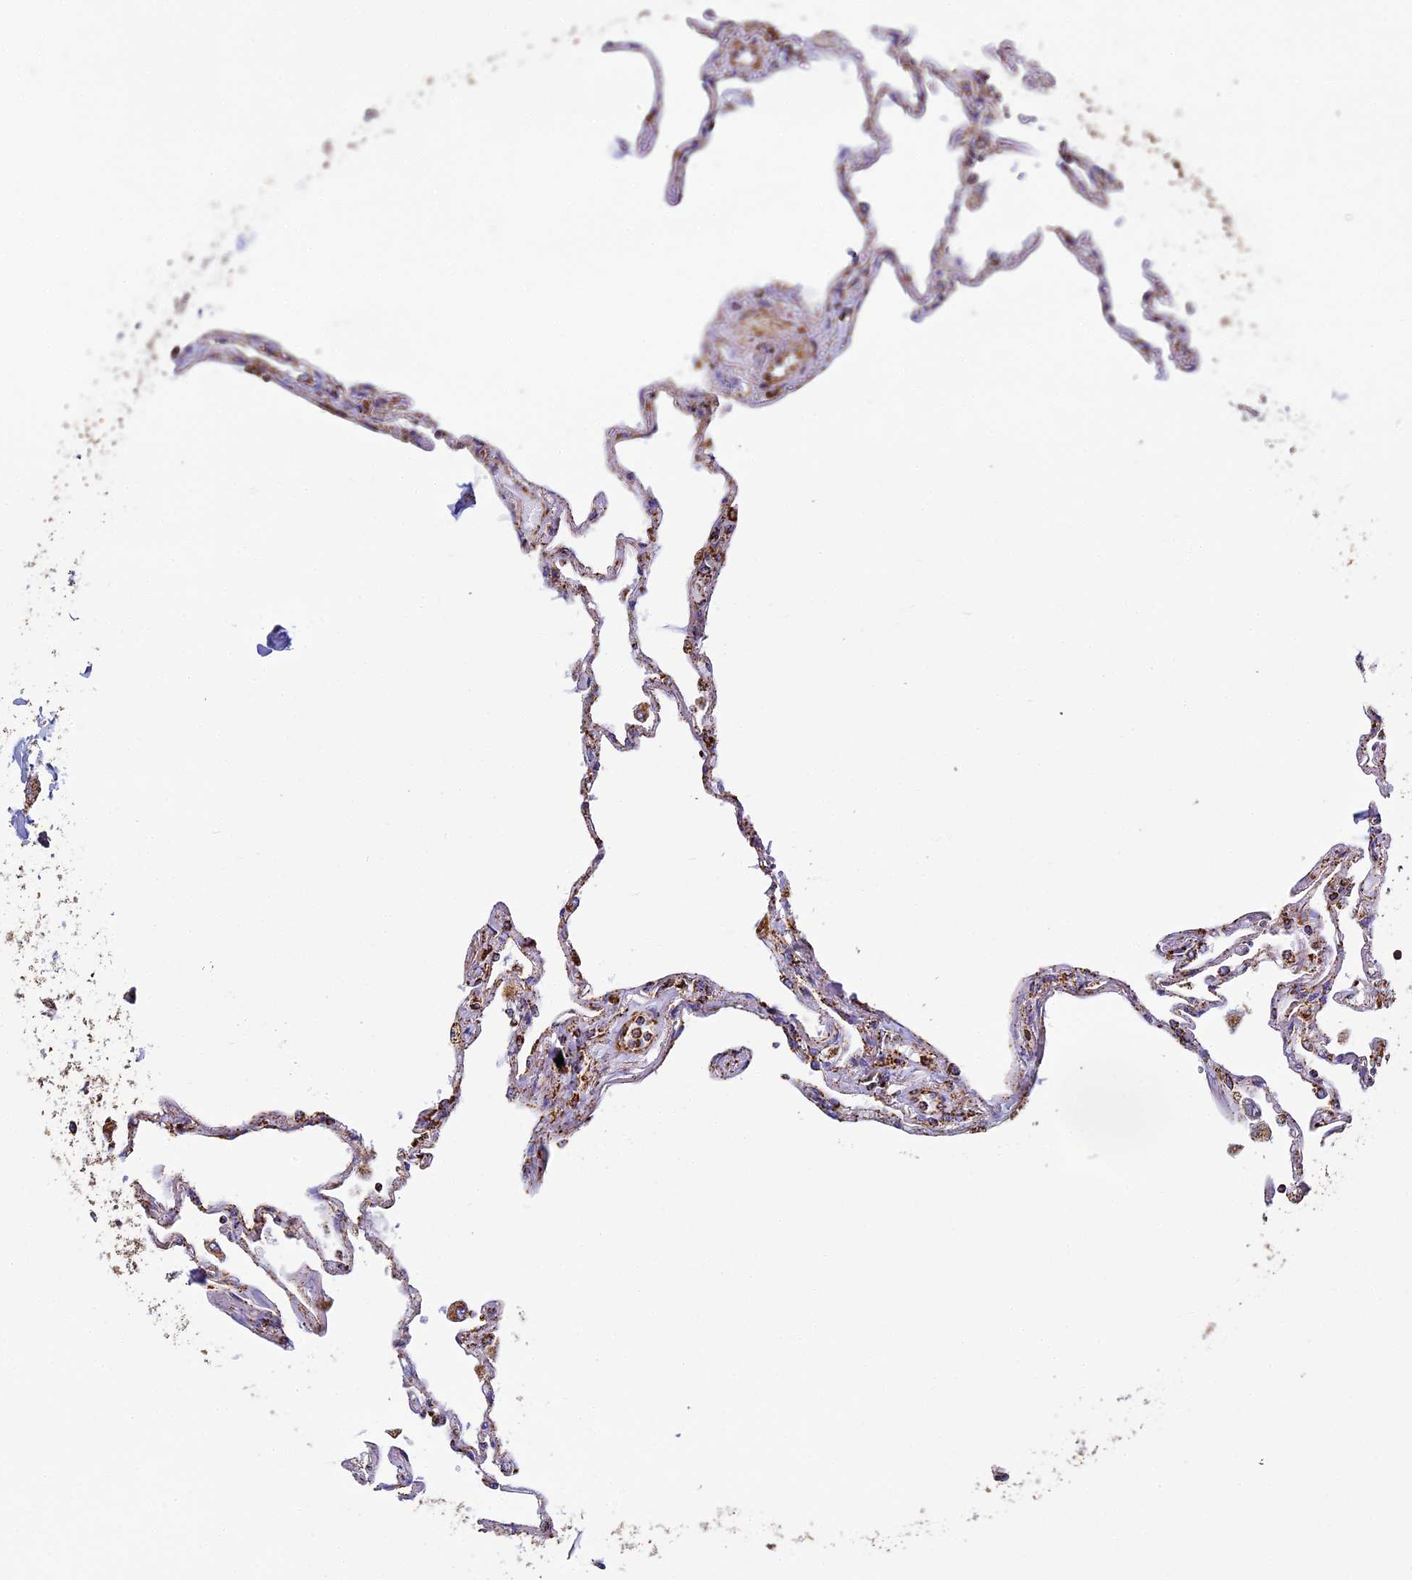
{"staining": {"intensity": "moderate", "quantity": "25%-75%", "location": "cytoplasmic/membranous"}, "tissue": "lung", "cell_type": "Alveolar cells", "image_type": "normal", "snomed": [{"axis": "morphology", "description": "Normal tissue, NOS"}, {"axis": "topography", "description": "Lung"}], "caption": "IHC histopathology image of benign lung: lung stained using IHC demonstrates medium levels of moderate protein expression localized specifically in the cytoplasmic/membranous of alveolar cells, appearing as a cytoplasmic/membranous brown color.", "gene": "STK17A", "patient": {"sex": "female", "age": 67}}